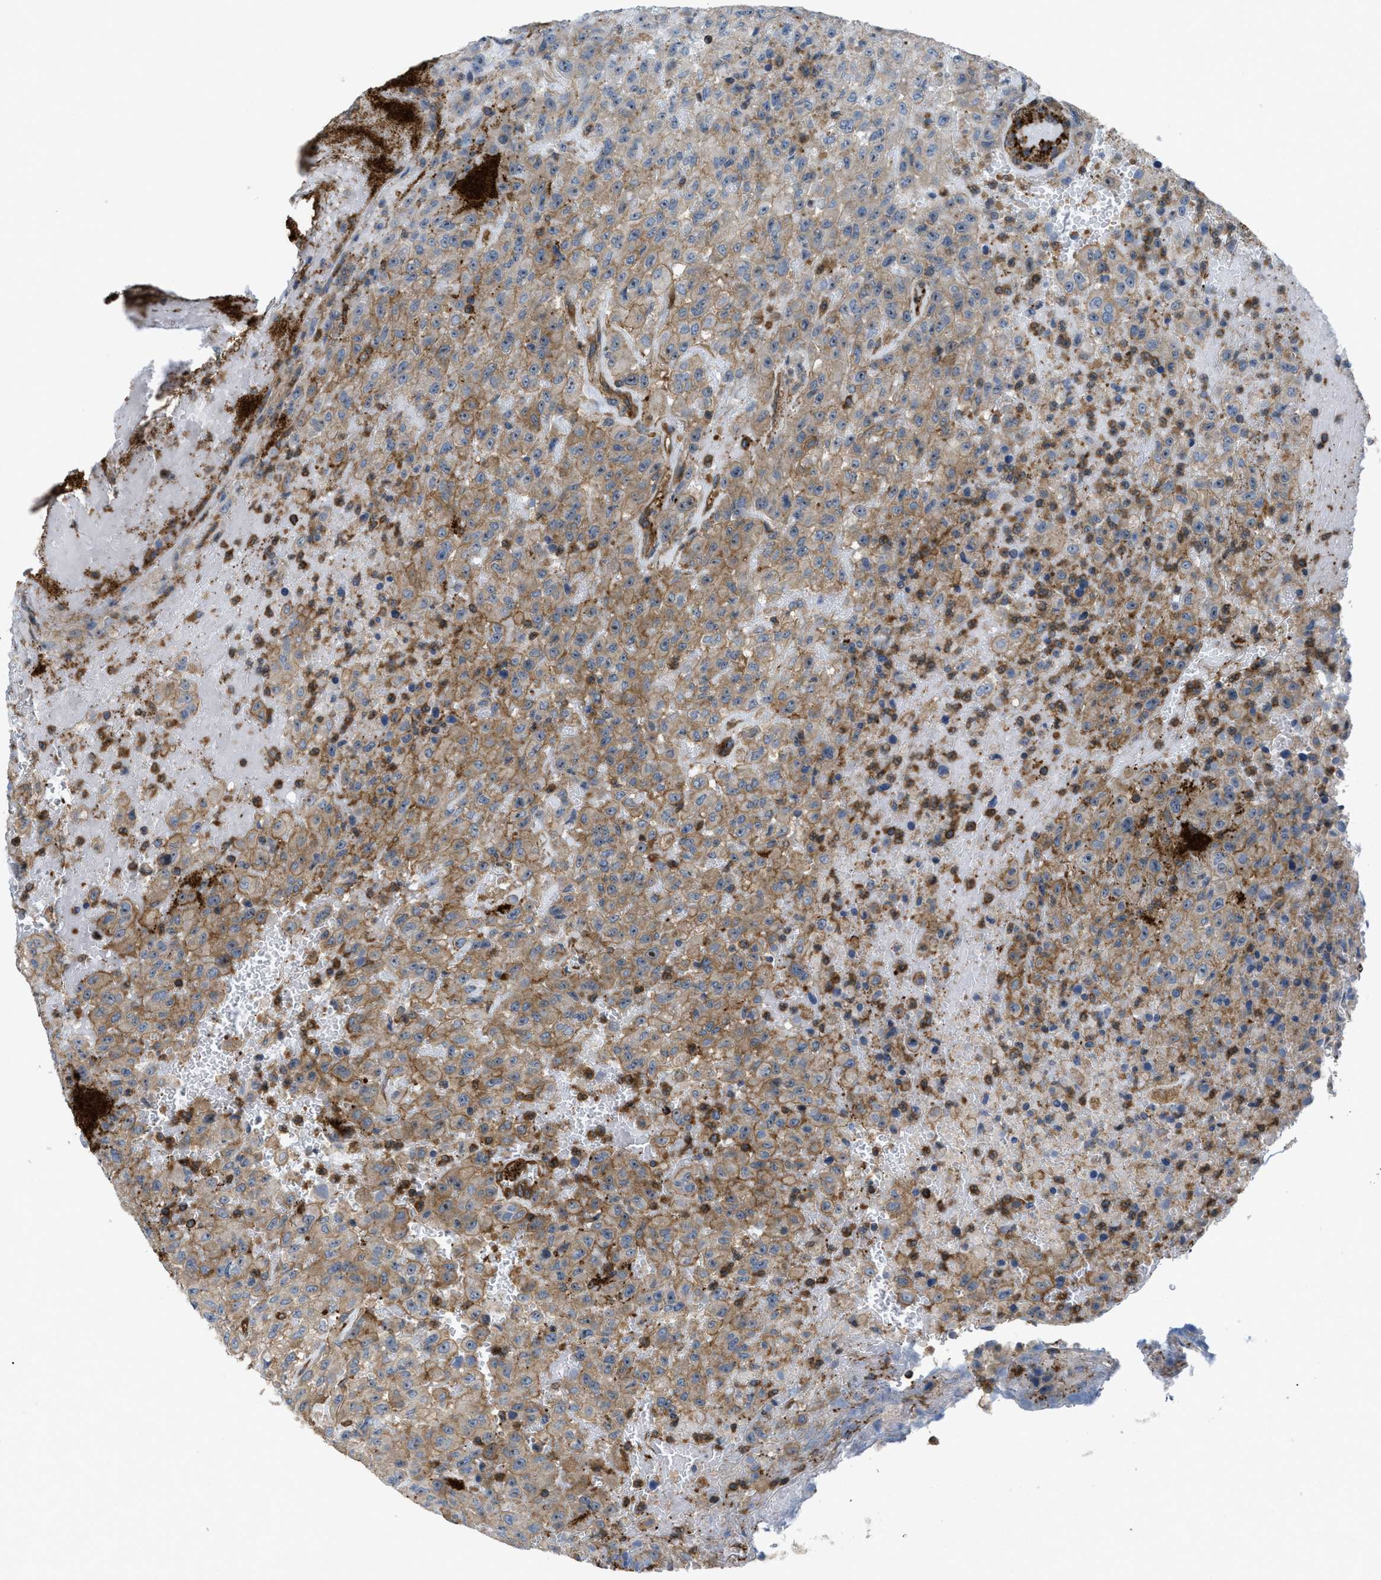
{"staining": {"intensity": "moderate", "quantity": "25%-75%", "location": "cytoplasmic/membranous"}, "tissue": "urothelial cancer", "cell_type": "Tumor cells", "image_type": "cancer", "snomed": [{"axis": "morphology", "description": "Urothelial carcinoma, High grade"}, {"axis": "topography", "description": "Urinary bladder"}], "caption": "High-power microscopy captured an immunohistochemistry photomicrograph of urothelial cancer, revealing moderate cytoplasmic/membranous expression in about 25%-75% of tumor cells.", "gene": "ATP2A3", "patient": {"sex": "male", "age": 46}}